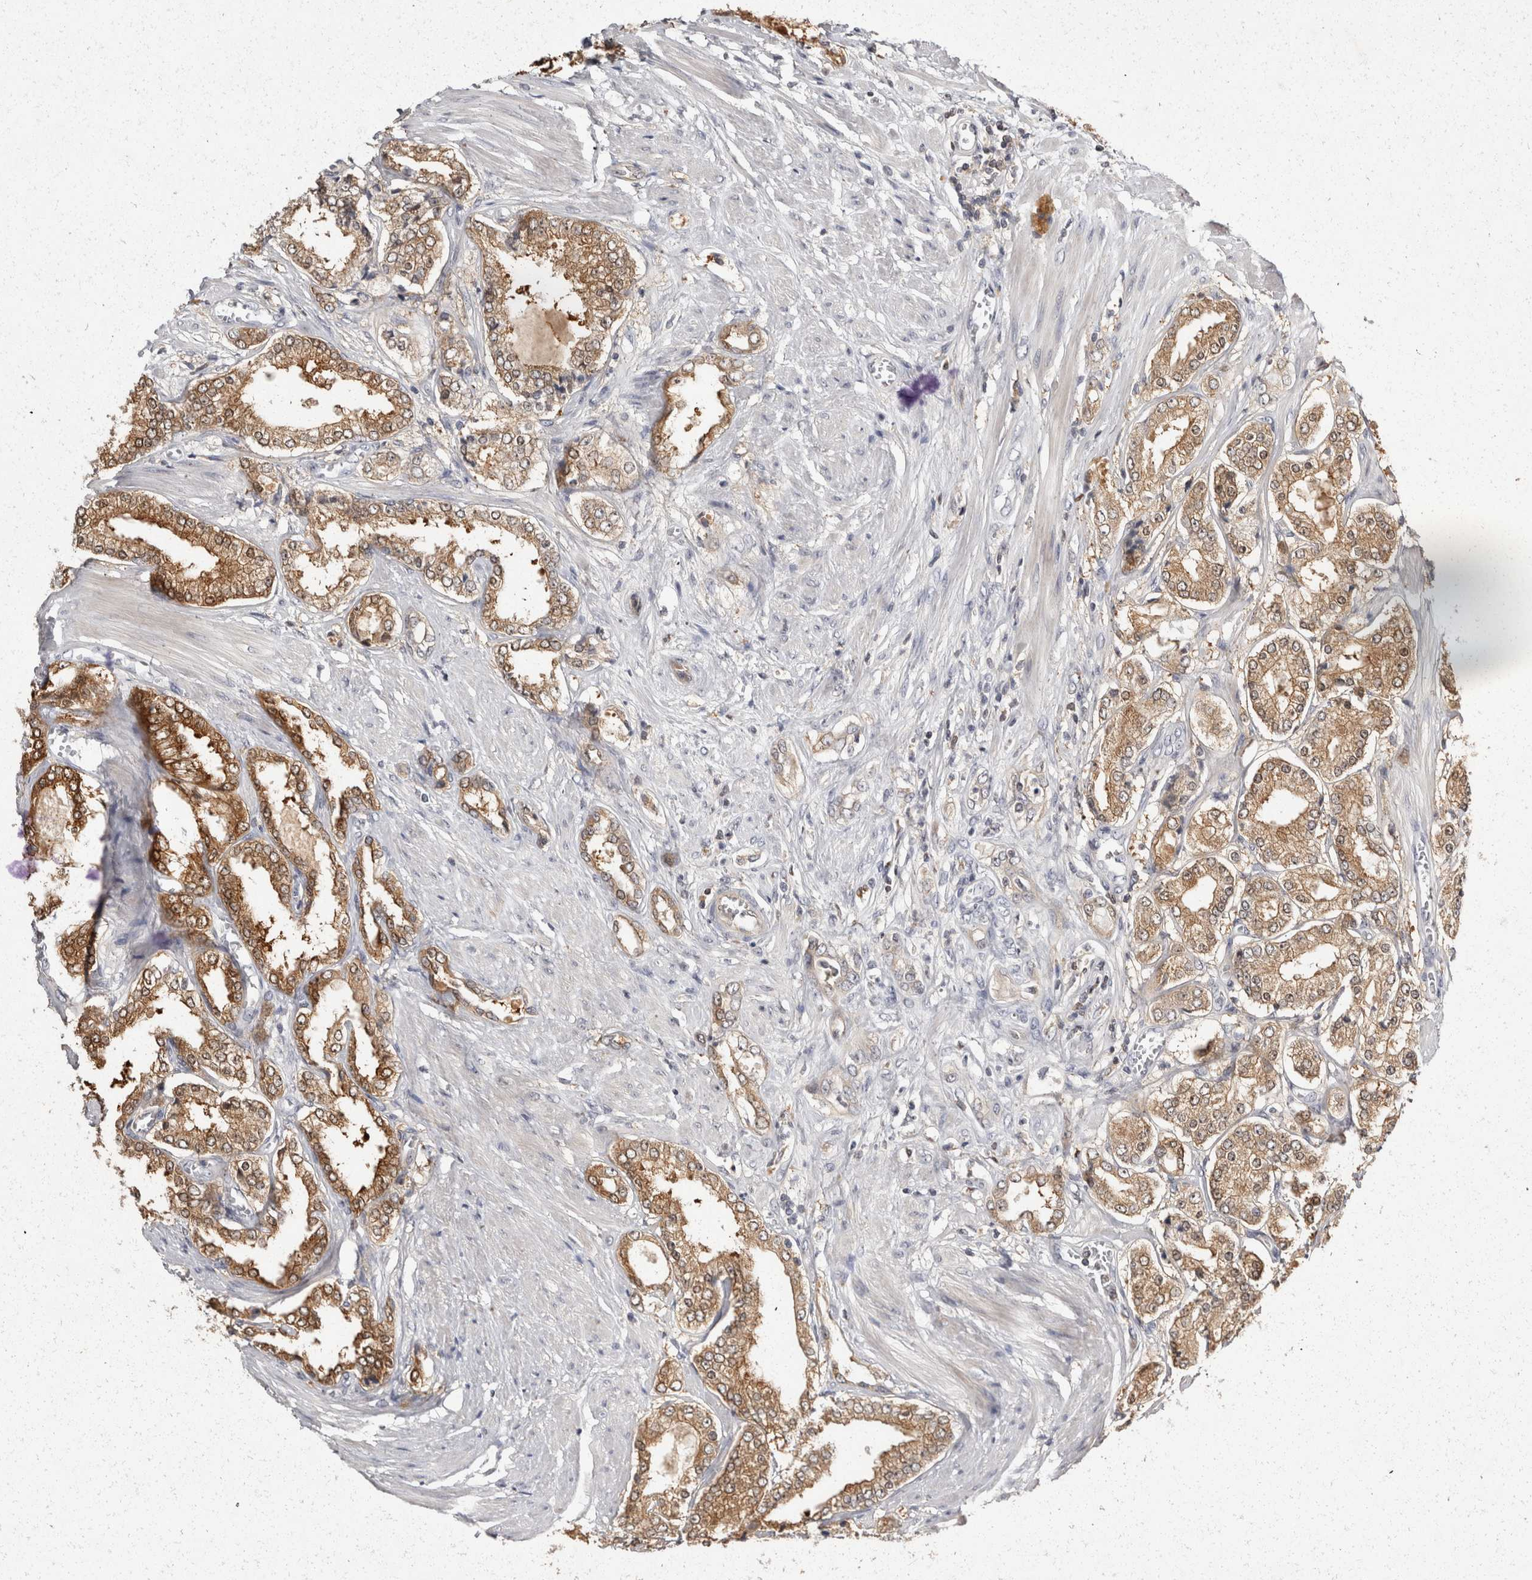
{"staining": {"intensity": "moderate", "quantity": ">75%", "location": "cytoplasmic/membranous"}, "tissue": "prostate cancer", "cell_type": "Tumor cells", "image_type": "cancer", "snomed": [{"axis": "morphology", "description": "Adenocarcinoma, Low grade"}, {"axis": "topography", "description": "Prostate"}], "caption": "Moderate cytoplasmic/membranous staining is present in approximately >75% of tumor cells in prostate adenocarcinoma (low-grade). The protein is stained brown, and the nuclei are stained in blue (DAB (3,3'-diaminobenzidine) IHC with brightfield microscopy, high magnification).", "gene": "ACAT2", "patient": {"sex": "male", "age": 62}}